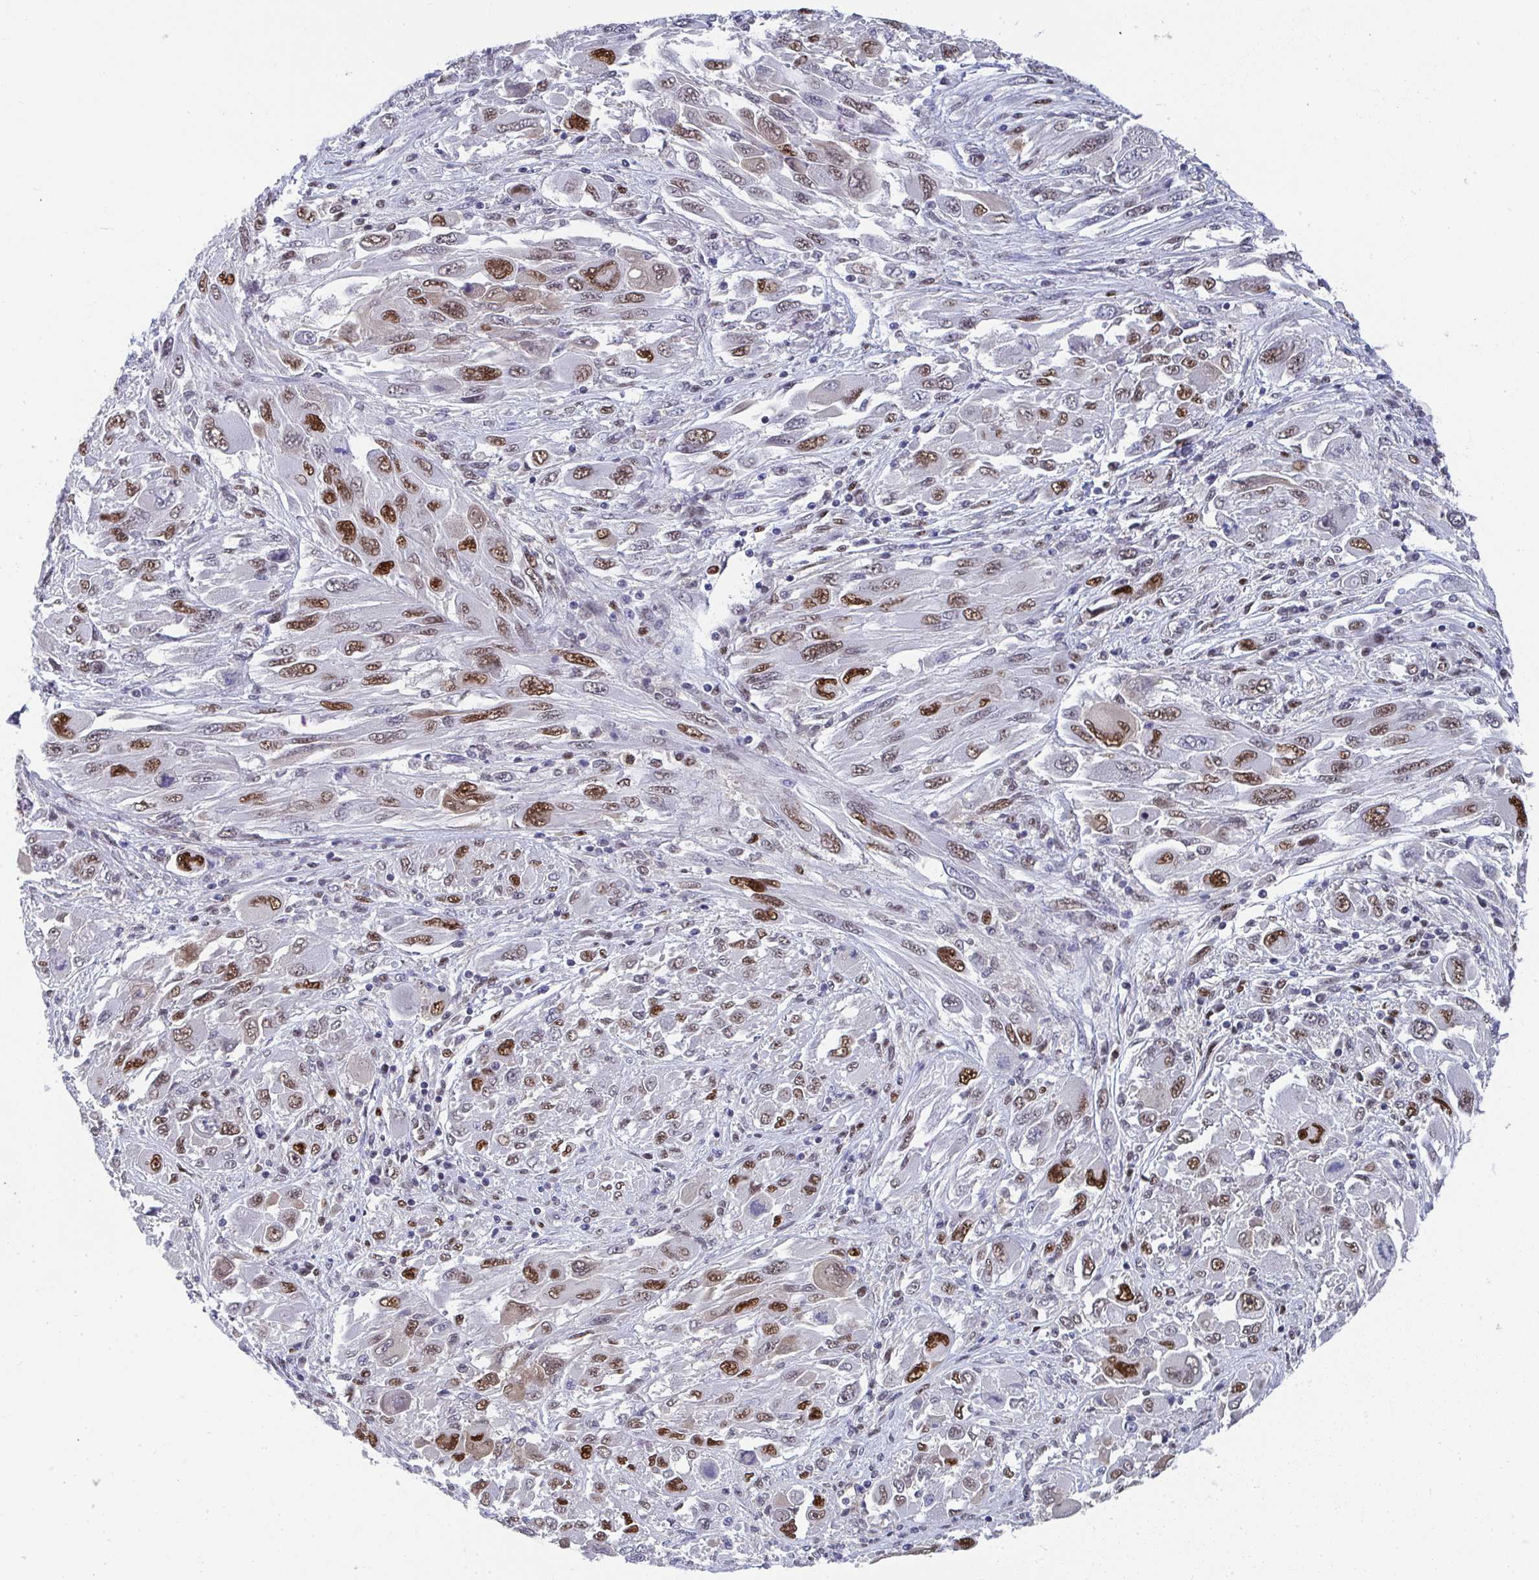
{"staining": {"intensity": "moderate", "quantity": ">75%", "location": "nuclear"}, "tissue": "melanoma", "cell_type": "Tumor cells", "image_type": "cancer", "snomed": [{"axis": "morphology", "description": "Malignant melanoma, NOS"}, {"axis": "topography", "description": "Skin"}], "caption": "Melanoma stained with a protein marker exhibits moderate staining in tumor cells.", "gene": "JDP2", "patient": {"sex": "female", "age": 91}}